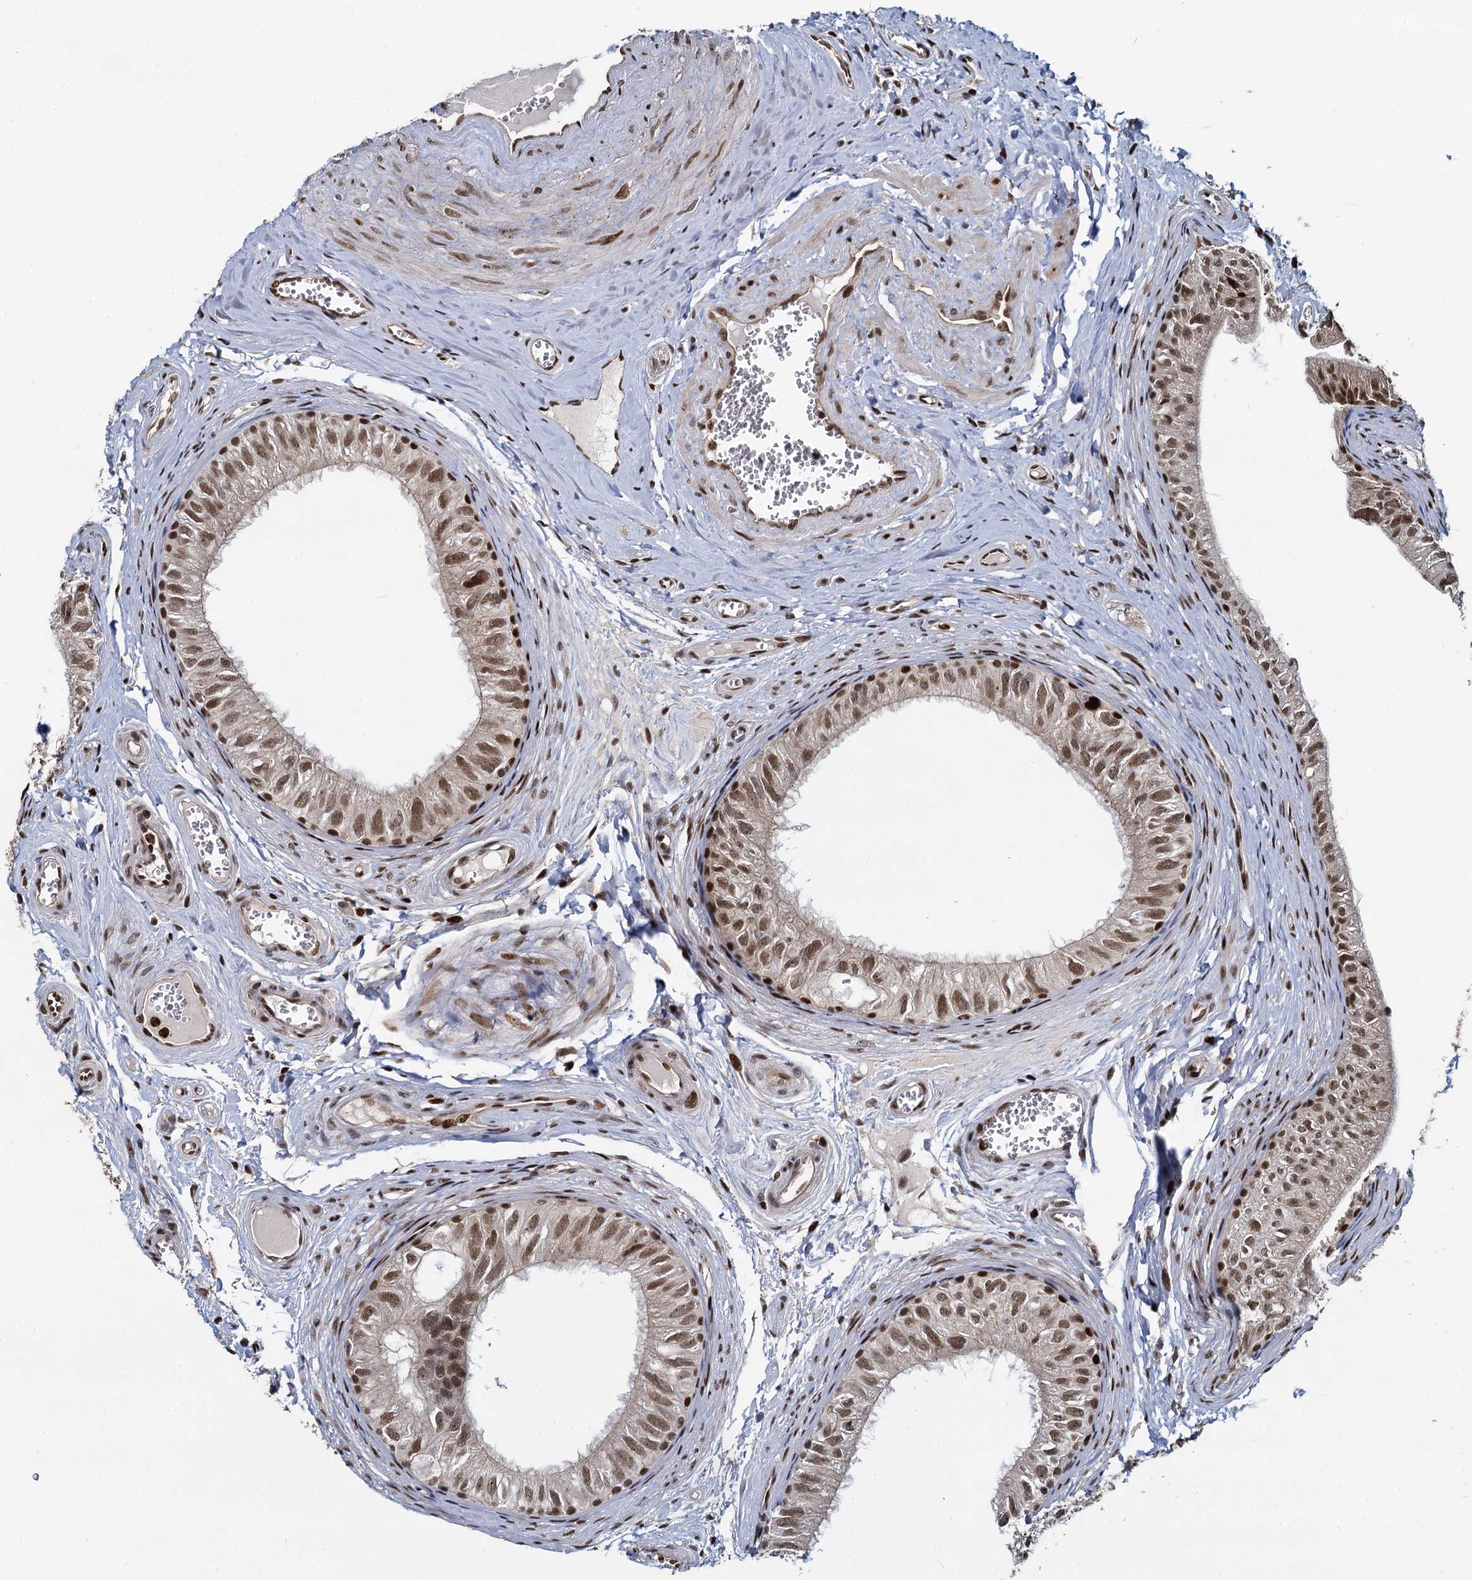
{"staining": {"intensity": "moderate", "quantity": "25%-75%", "location": "nuclear"}, "tissue": "epididymis", "cell_type": "Glandular cells", "image_type": "normal", "snomed": [{"axis": "morphology", "description": "Normal tissue, NOS"}, {"axis": "topography", "description": "Epididymis"}], "caption": "The image demonstrates immunohistochemical staining of unremarkable epididymis. There is moderate nuclear expression is appreciated in approximately 25%-75% of glandular cells.", "gene": "ANKRD49", "patient": {"sex": "male", "age": 42}}